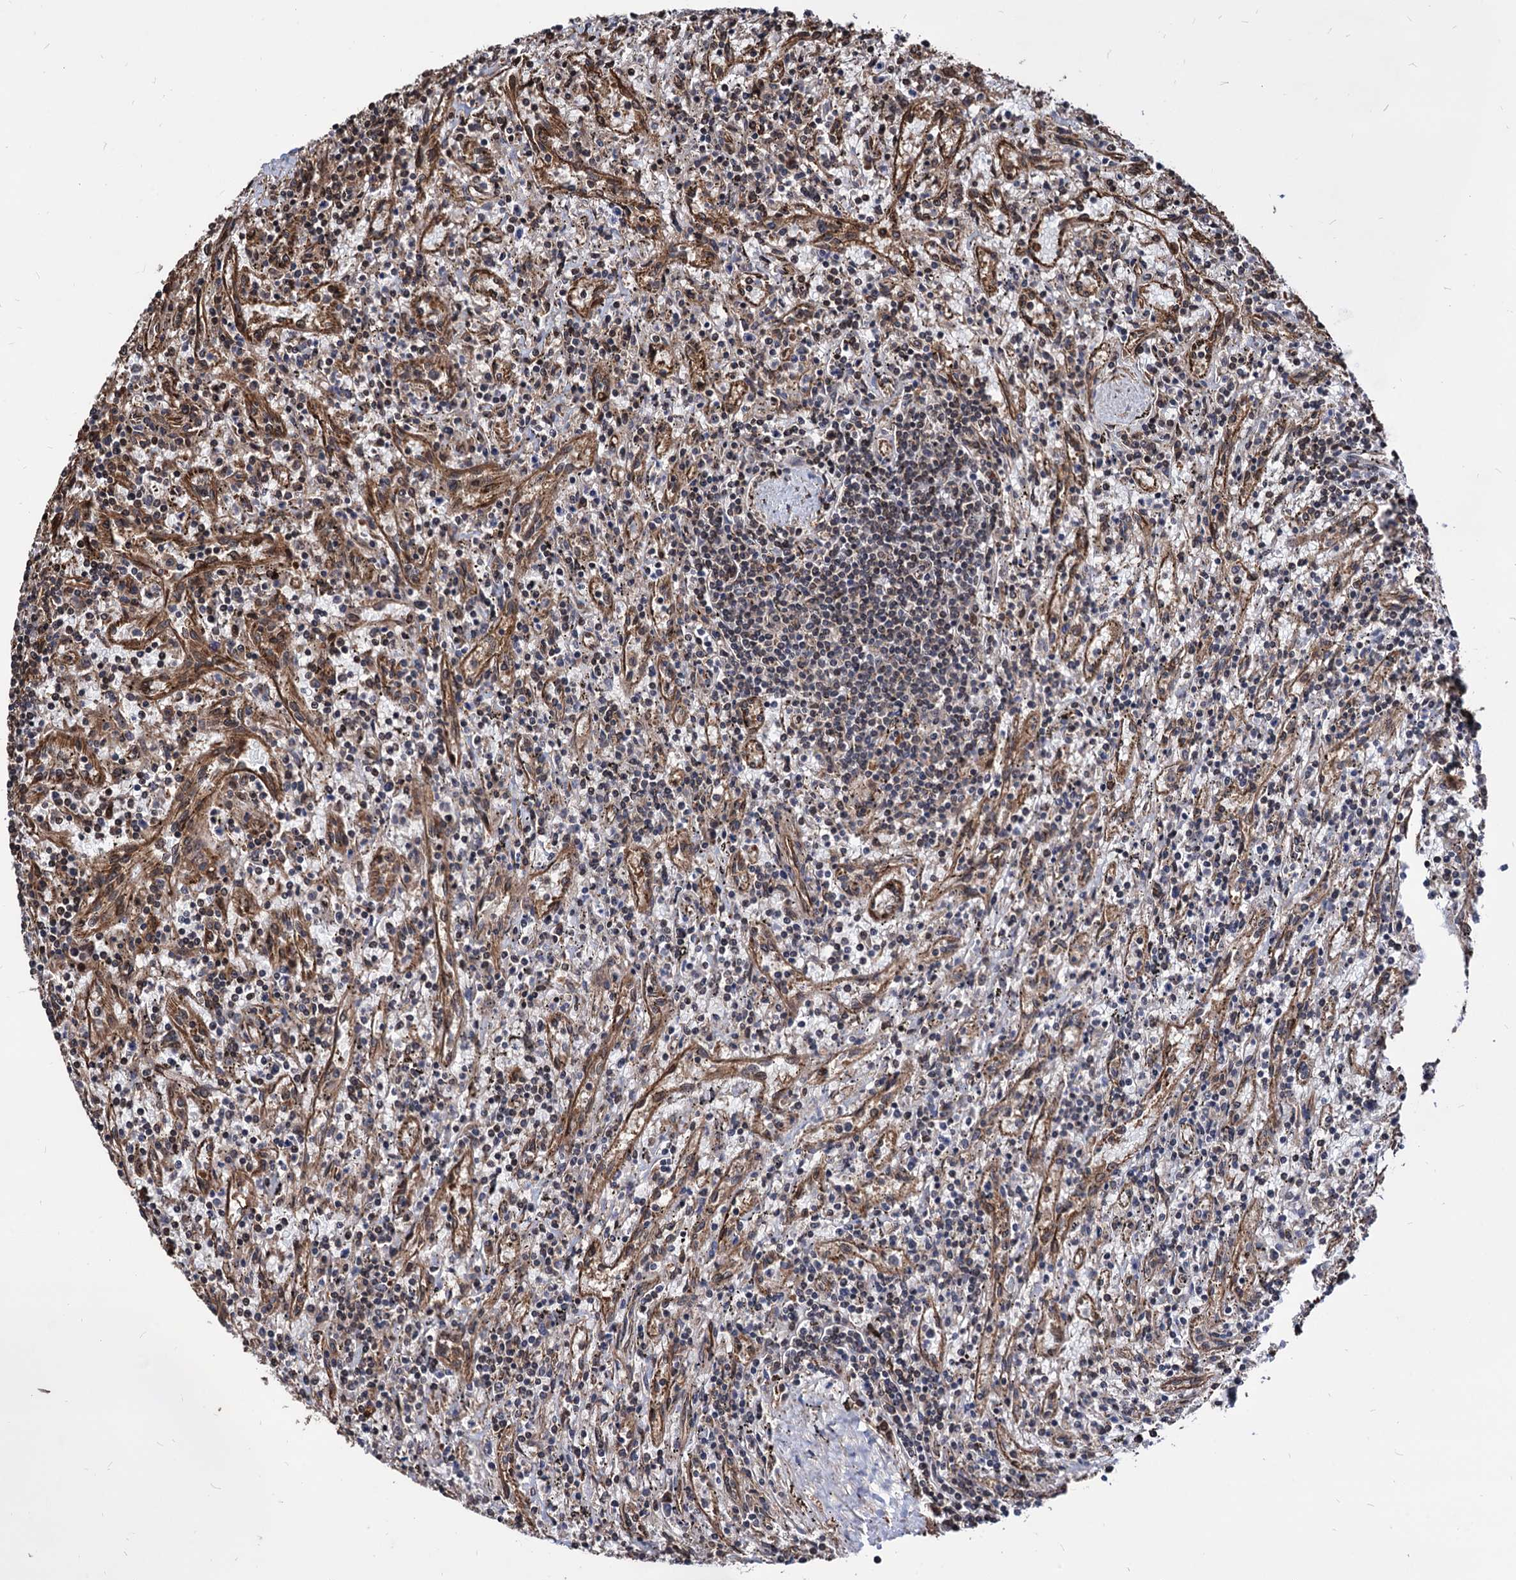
{"staining": {"intensity": "negative", "quantity": "none", "location": "none"}, "tissue": "lymphoma", "cell_type": "Tumor cells", "image_type": "cancer", "snomed": [{"axis": "morphology", "description": "Malignant lymphoma, non-Hodgkin's type, Low grade"}, {"axis": "topography", "description": "Spleen"}], "caption": "IHC histopathology image of human malignant lymphoma, non-Hodgkin's type (low-grade) stained for a protein (brown), which displays no staining in tumor cells.", "gene": "ANKRD12", "patient": {"sex": "male", "age": 76}}